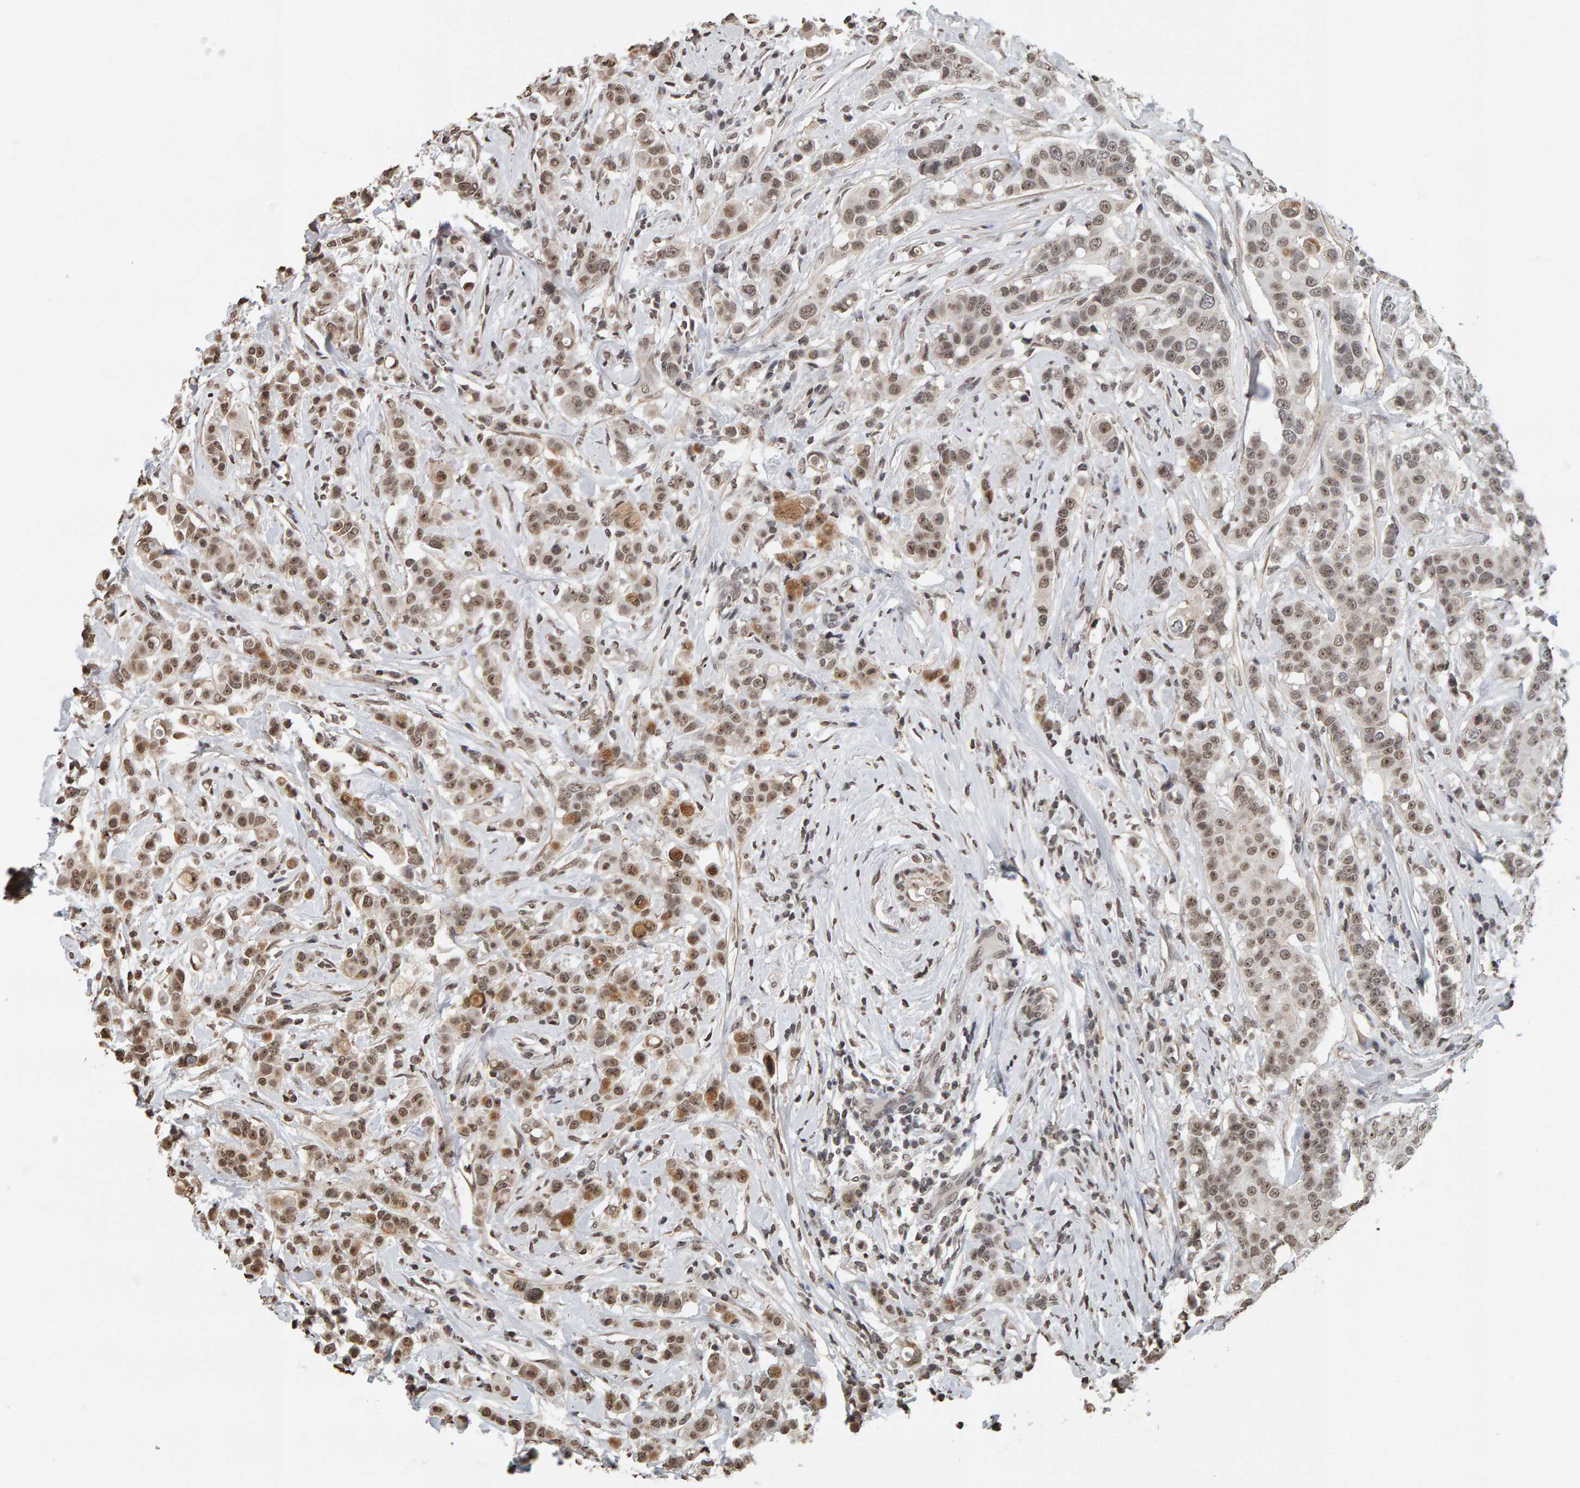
{"staining": {"intensity": "moderate", "quantity": ">75%", "location": "nuclear"}, "tissue": "breast cancer", "cell_type": "Tumor cells", "image_type": "cancer", "snomed": [{"axis": "morphology", "description": "Duct carcinoma"}, {"axis": "topography", "description": "Breast"}], "caption": "A brown stain shows moderate nuclear expression of a protein in breast cancer (infiltrating ductal carcinoma) tumor cells. Nuclei are stained in blue.", "gene": "AFF4", "patient": {"sex": "female", "age": 27}}